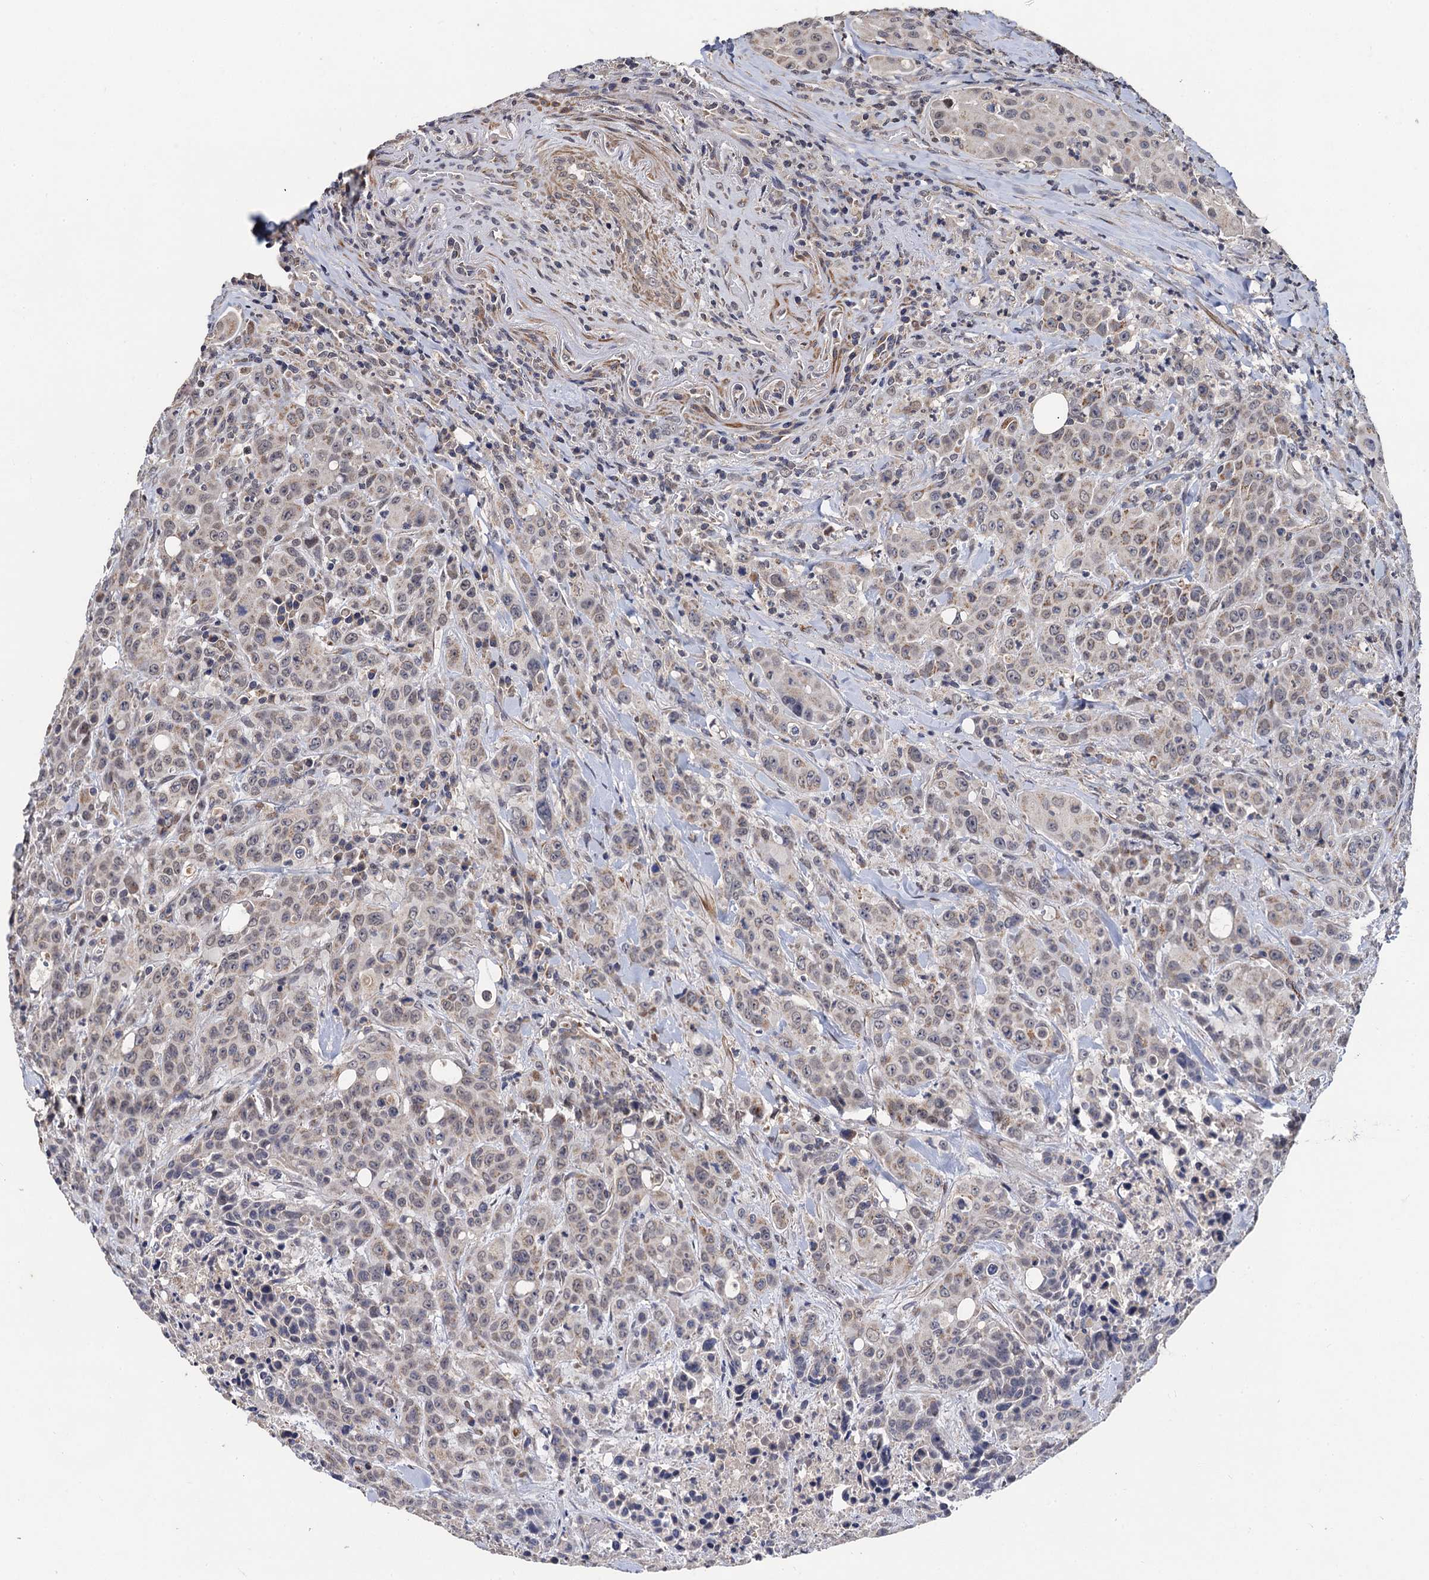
{"staining": {"intensity": "weak", "quantity": "25%-75%", "location": "cytoplasmic/membranous,nuclear"}, "tissue": "colorectal cancer", "cell_type": "Tumor cells", "image_type": "cancer", "snomed": [{"axis": "morphology", "description": "Adenocarcinoma, NOS"}, {"axis": "topography", "description": "Colon"}], "caption": "A micrograph of human adenocarcinoma (colorectal) stained for a protein reveals weak cytoplasmic/membranous and nuclear brown staining in tumor cells.", "gene": "PPTC7", "patient": {"sex": "male", "age": 62}}